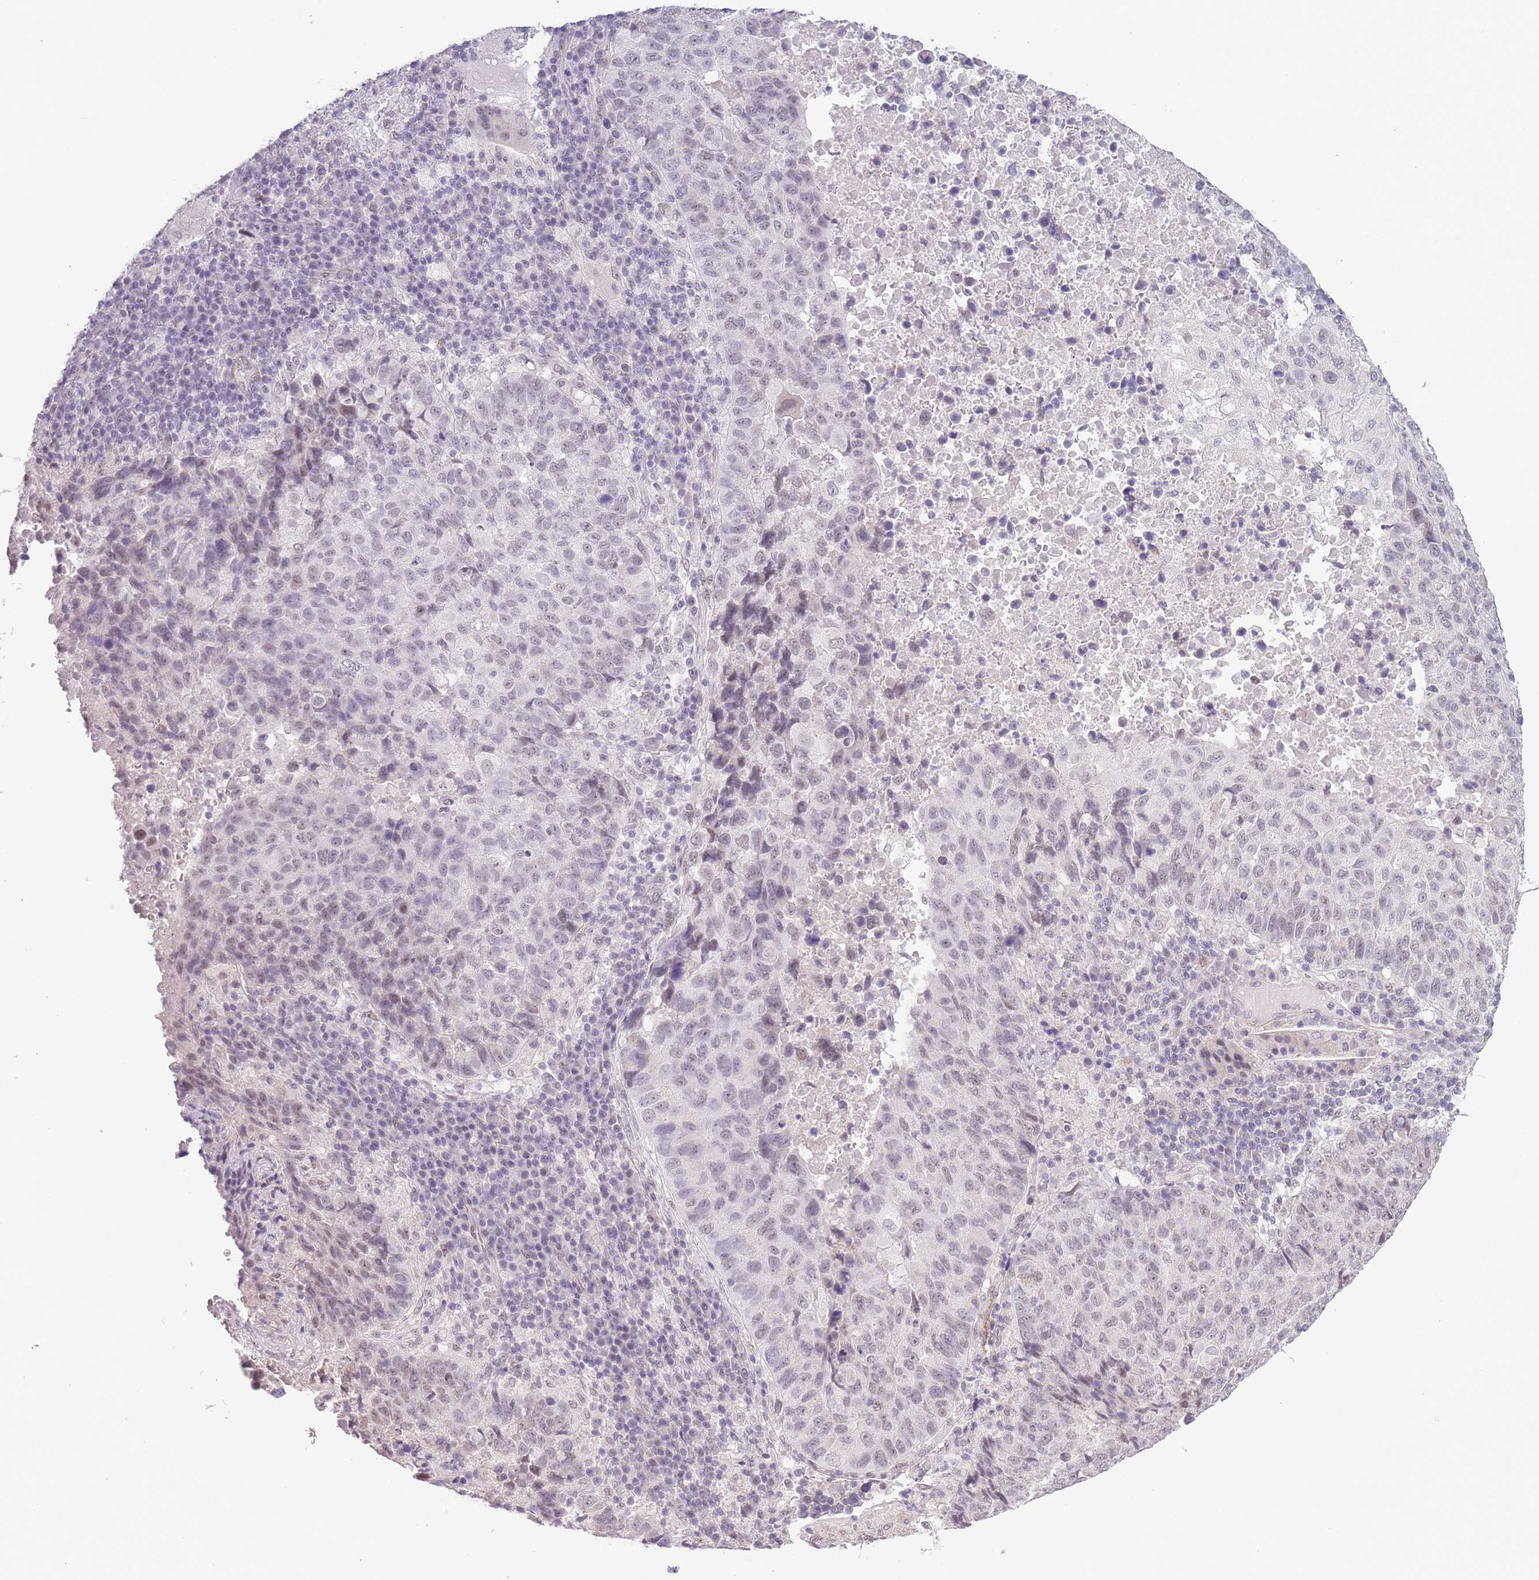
{"staining": {"intensity": "weak", "quantity": "<25%", "location": "nuclear"}, "tissue": "lung cancer", "cell_type": "Tumor cells", "image_type": "cancer", "snomed": [{"axis": "morphology", "description": "Squamous cell carcinoma, NOS"}, {"axis": "topography", "description": "Lung"}], "caption": "Histopathology image shows no significant protein expression in tumor cells of lung cancer.", "gene": "SIN3B", "patient": {"sex": "male", "age": 73}}